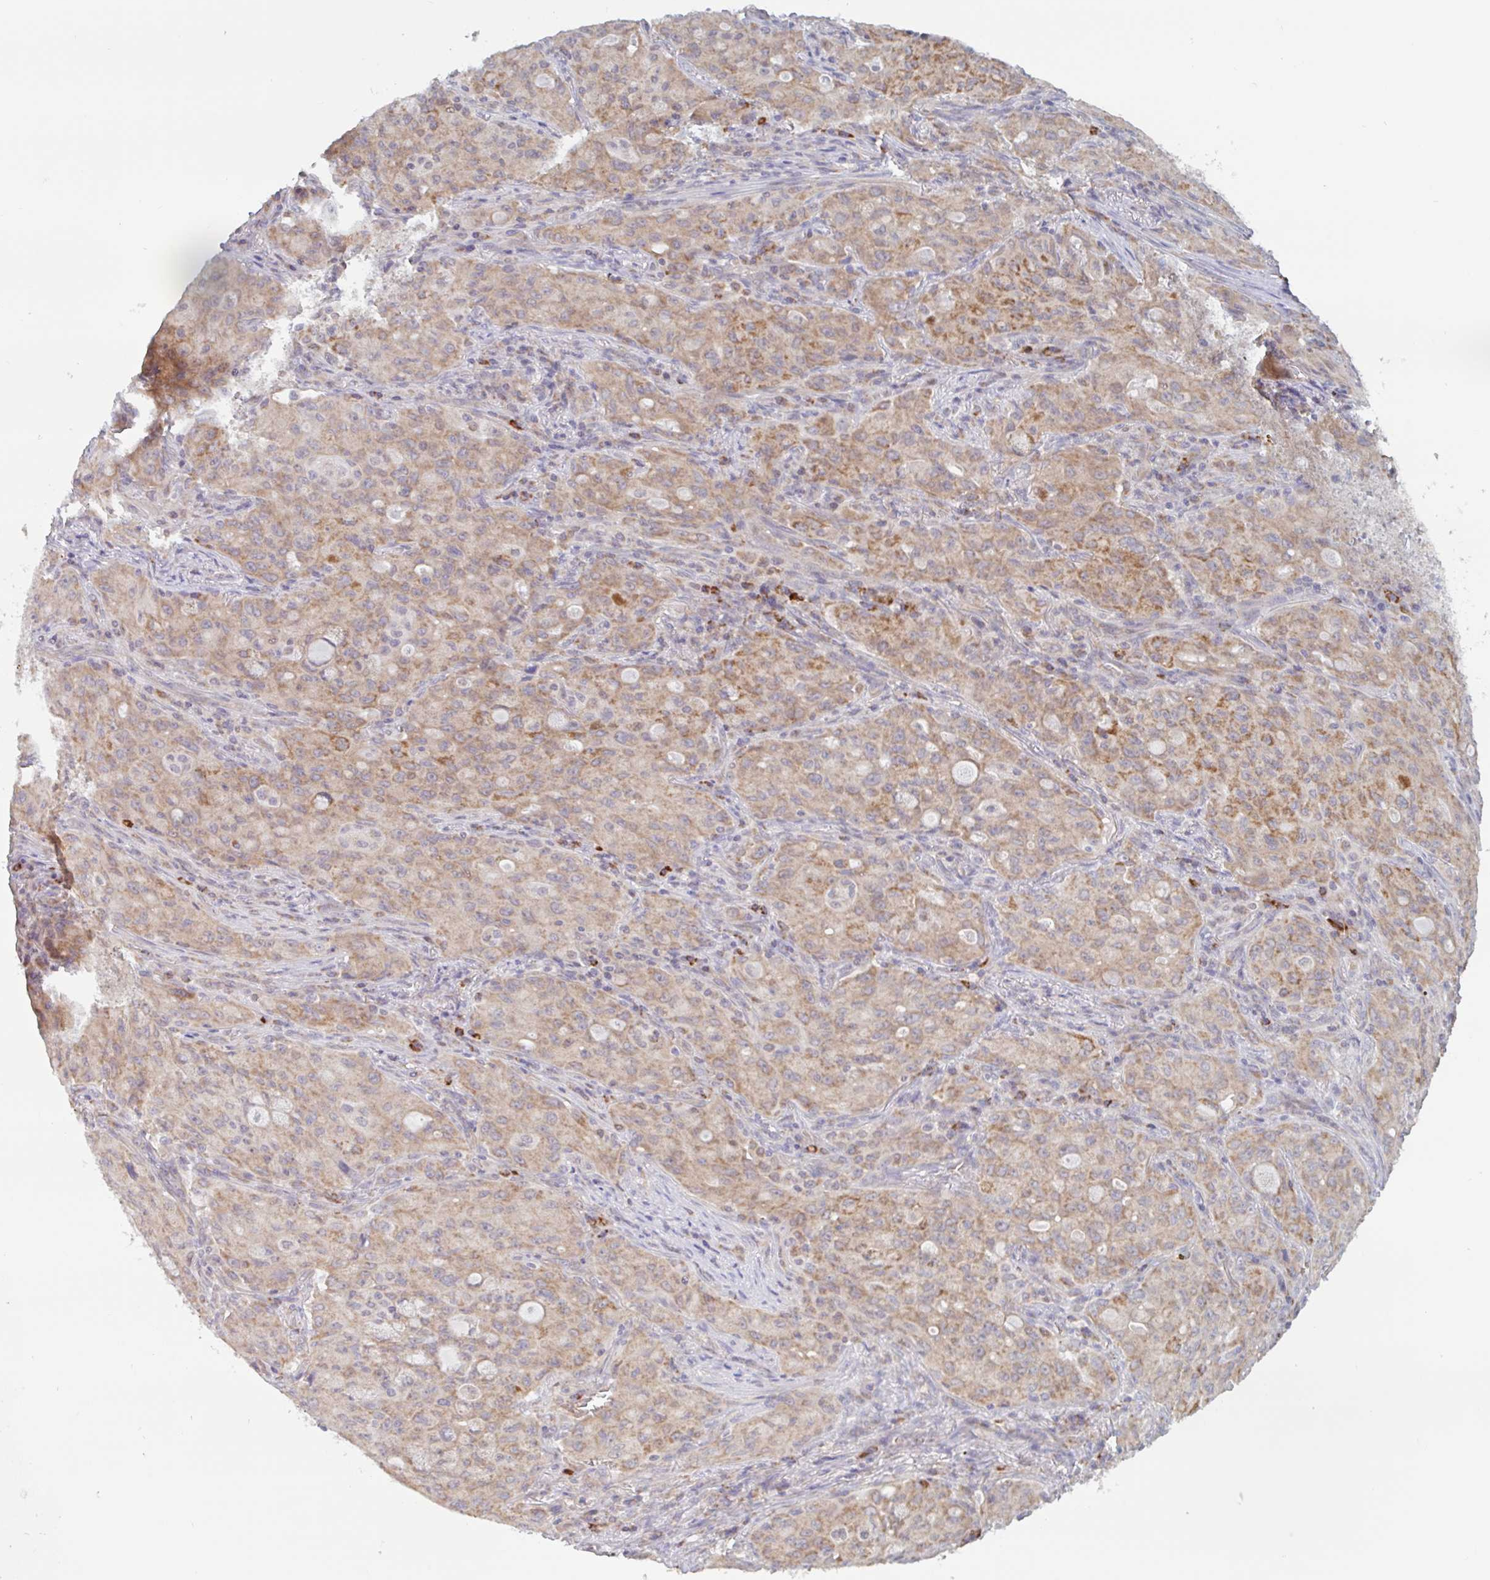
{"staining": {"intensity": "moderate", "quantity": "25%-75%", "location": "cytoplasmic/membranous"}, "tissue": "lung cancer", "cell_type": "Tumor cells", "image_type": "cancer", "snomed": [{"axis": "morphology", "description": "Adenocarcinoma, NOS"}, {"axis": "topography", "description": "Lung"}], "caption": "High-power microscopy captured an immunohistochemistry (IHC) micrograph of adenocarcinoma (lung), revealing moderate cytoplasmic/membranous staining in about 25%-75% of tumor cells.", "gene": "SURF1", "patient": {"sex": "female", "age": 44}}